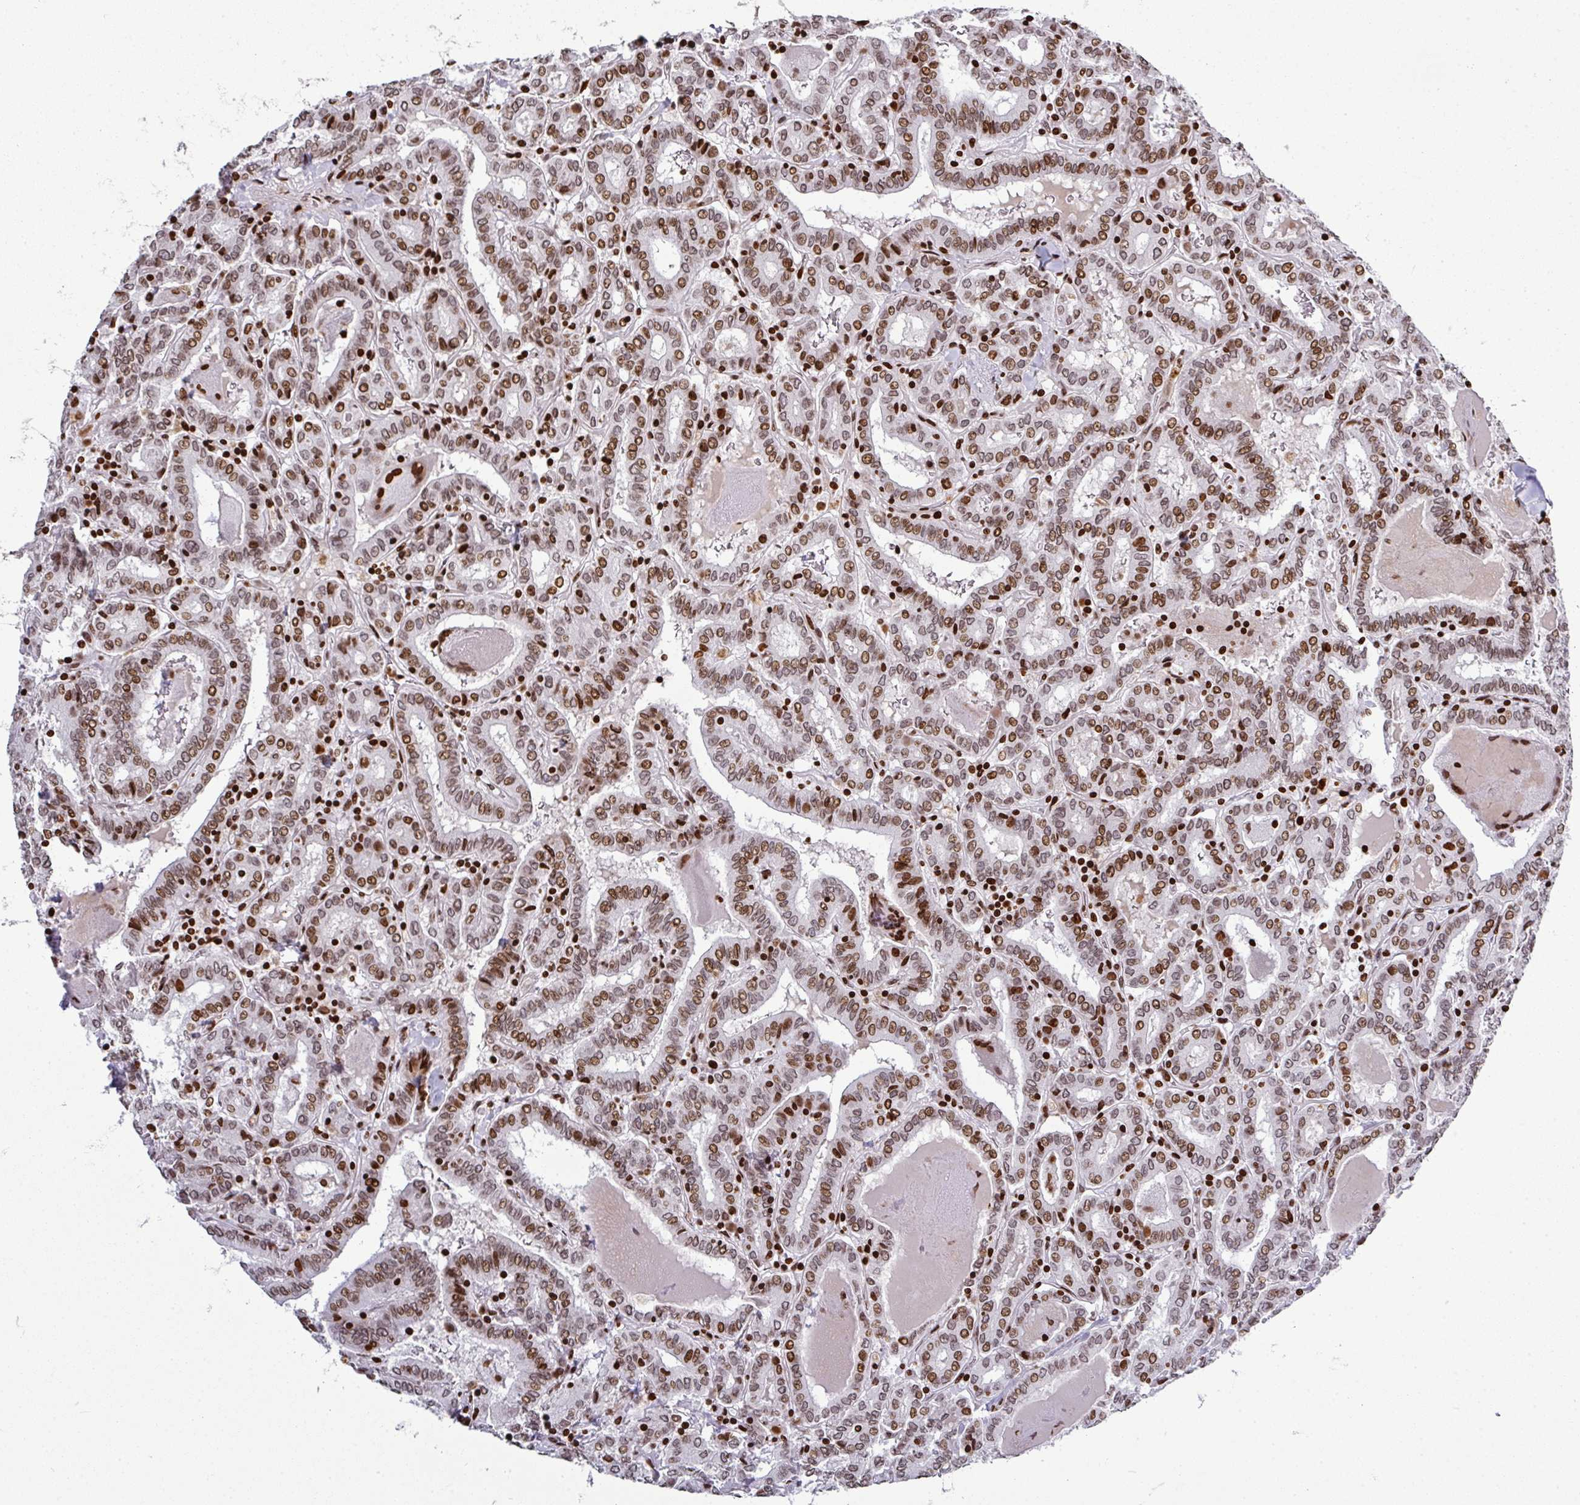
{"staining": {"intensity": "moderate", "quantity": ">75%", "location": "nuclear"}, "tissue": "thyroid cancer", "cell_type": "Tumor cells", "image_type": "cancer", "snomed": [{"axis": "morphology", "description": "Papillary adenocarcinoma, NOS"}, {"axis": "topography", "description": "Thyroid gland"}], "caption": "Immunohistochemistry (IHC) of human thyroid cancer reveals medium levels of moderate nuclear staining in approximately >75% of tumor cells. The staining was performed using DAB to visualize the protein expression in brown, while the nuclei were stained in blue with hematoxylin (Magnification: 20x).", "gene": "RASL11A", "patient": {"sex": "female", "age": 72}}